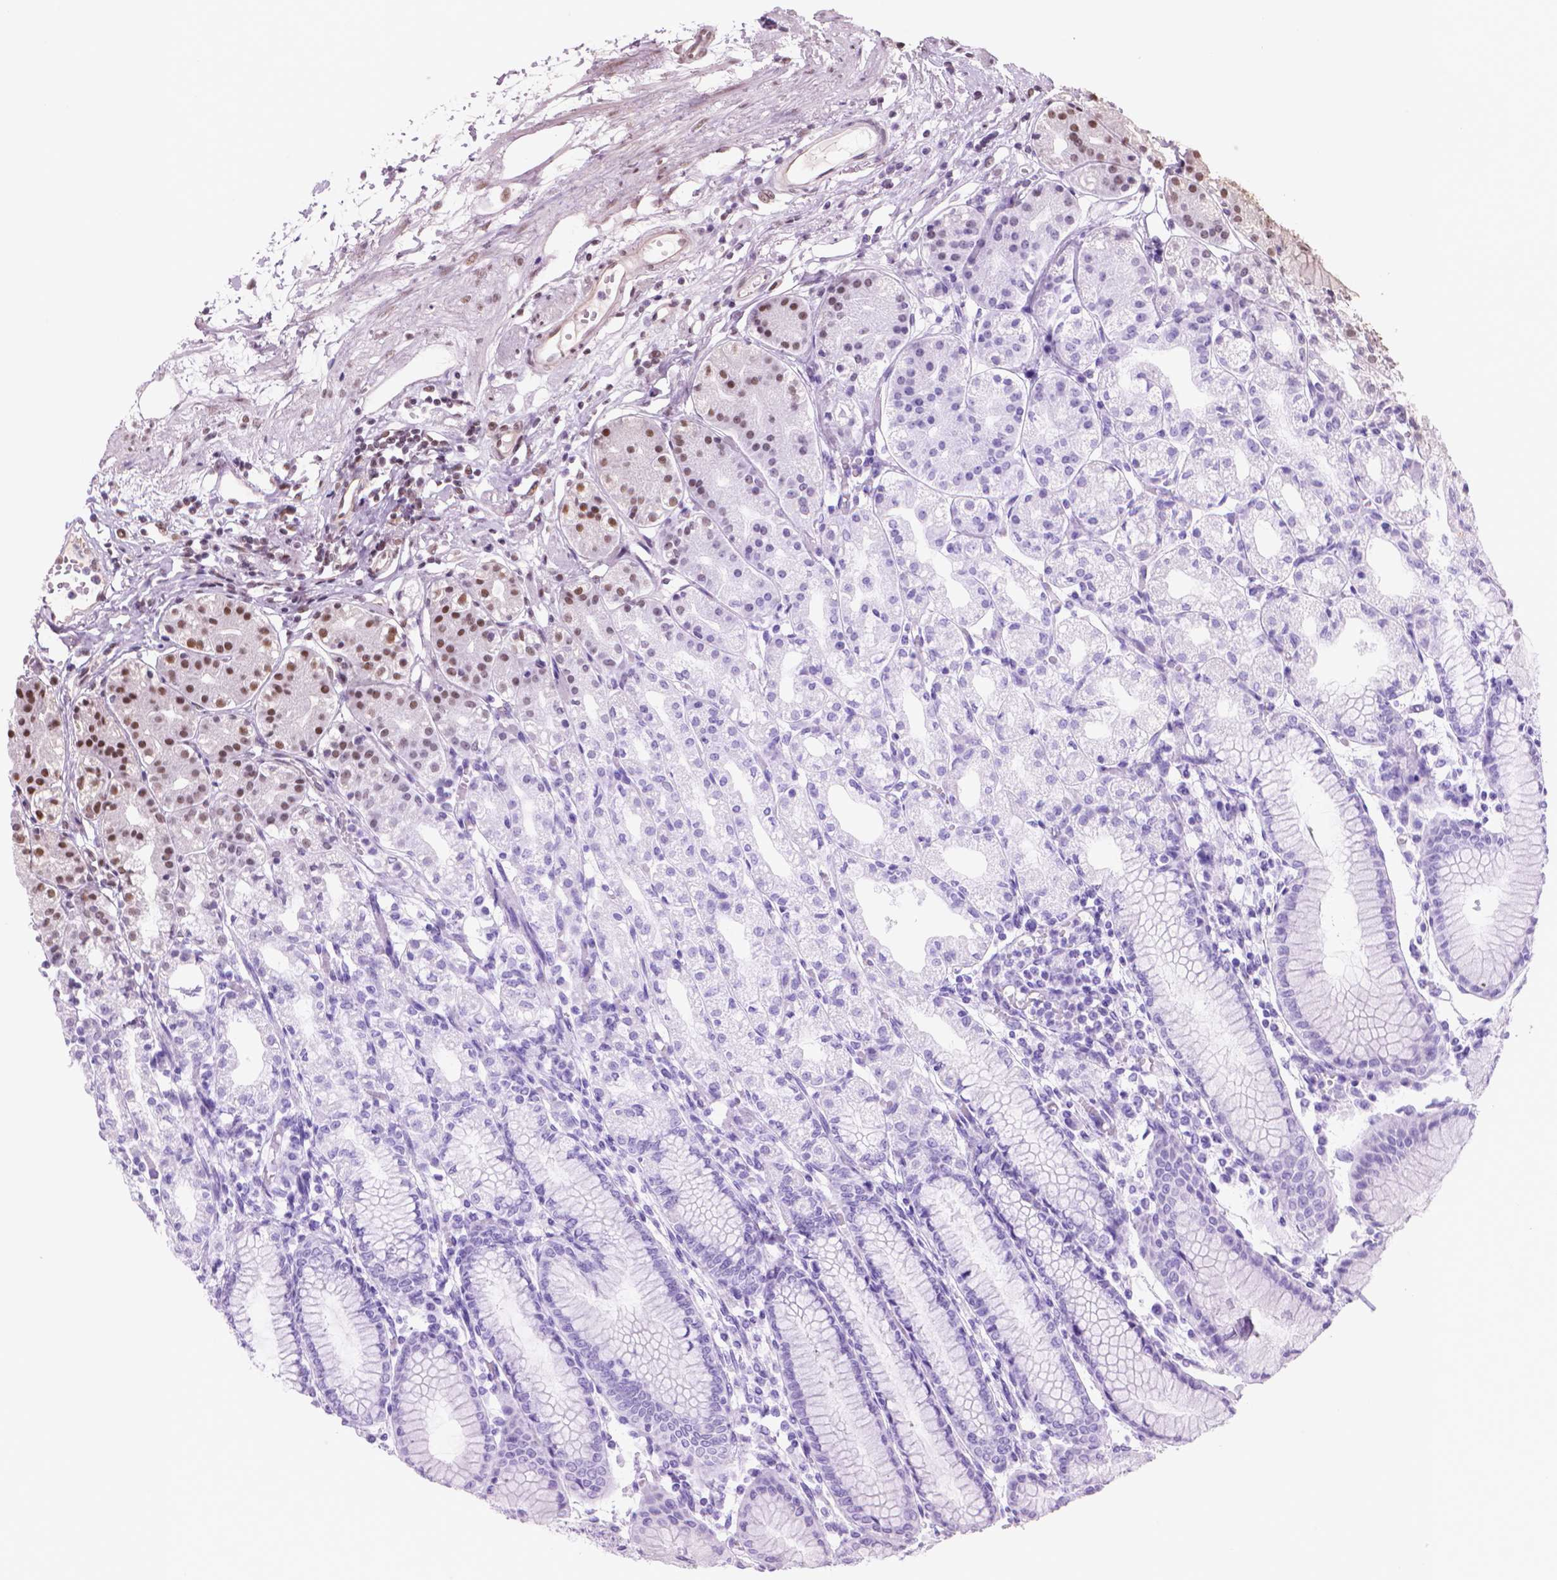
{"staining": {"intensity": "moderate", "quantity": "25%-75%", "location": "nuclear"}, "tissue": "stomach", "cell_type": "Glandular cells", "image_type": "normal", "snomed": [{"axis": "morphology", "description": "Normal tissue, NOS"}, {"axis": "topography", "description": "Skeletal muscle"}, {"axis": "topography", "description": "Stomach"}], "caption": "DAB immunohistochemical staining of unremarkable human stomach exhibits moderate nuclear protein expression in about 25%-75% of glandular cells.", "gene": "POLR3D", "patient": {"sex": "female", "age": 57}}